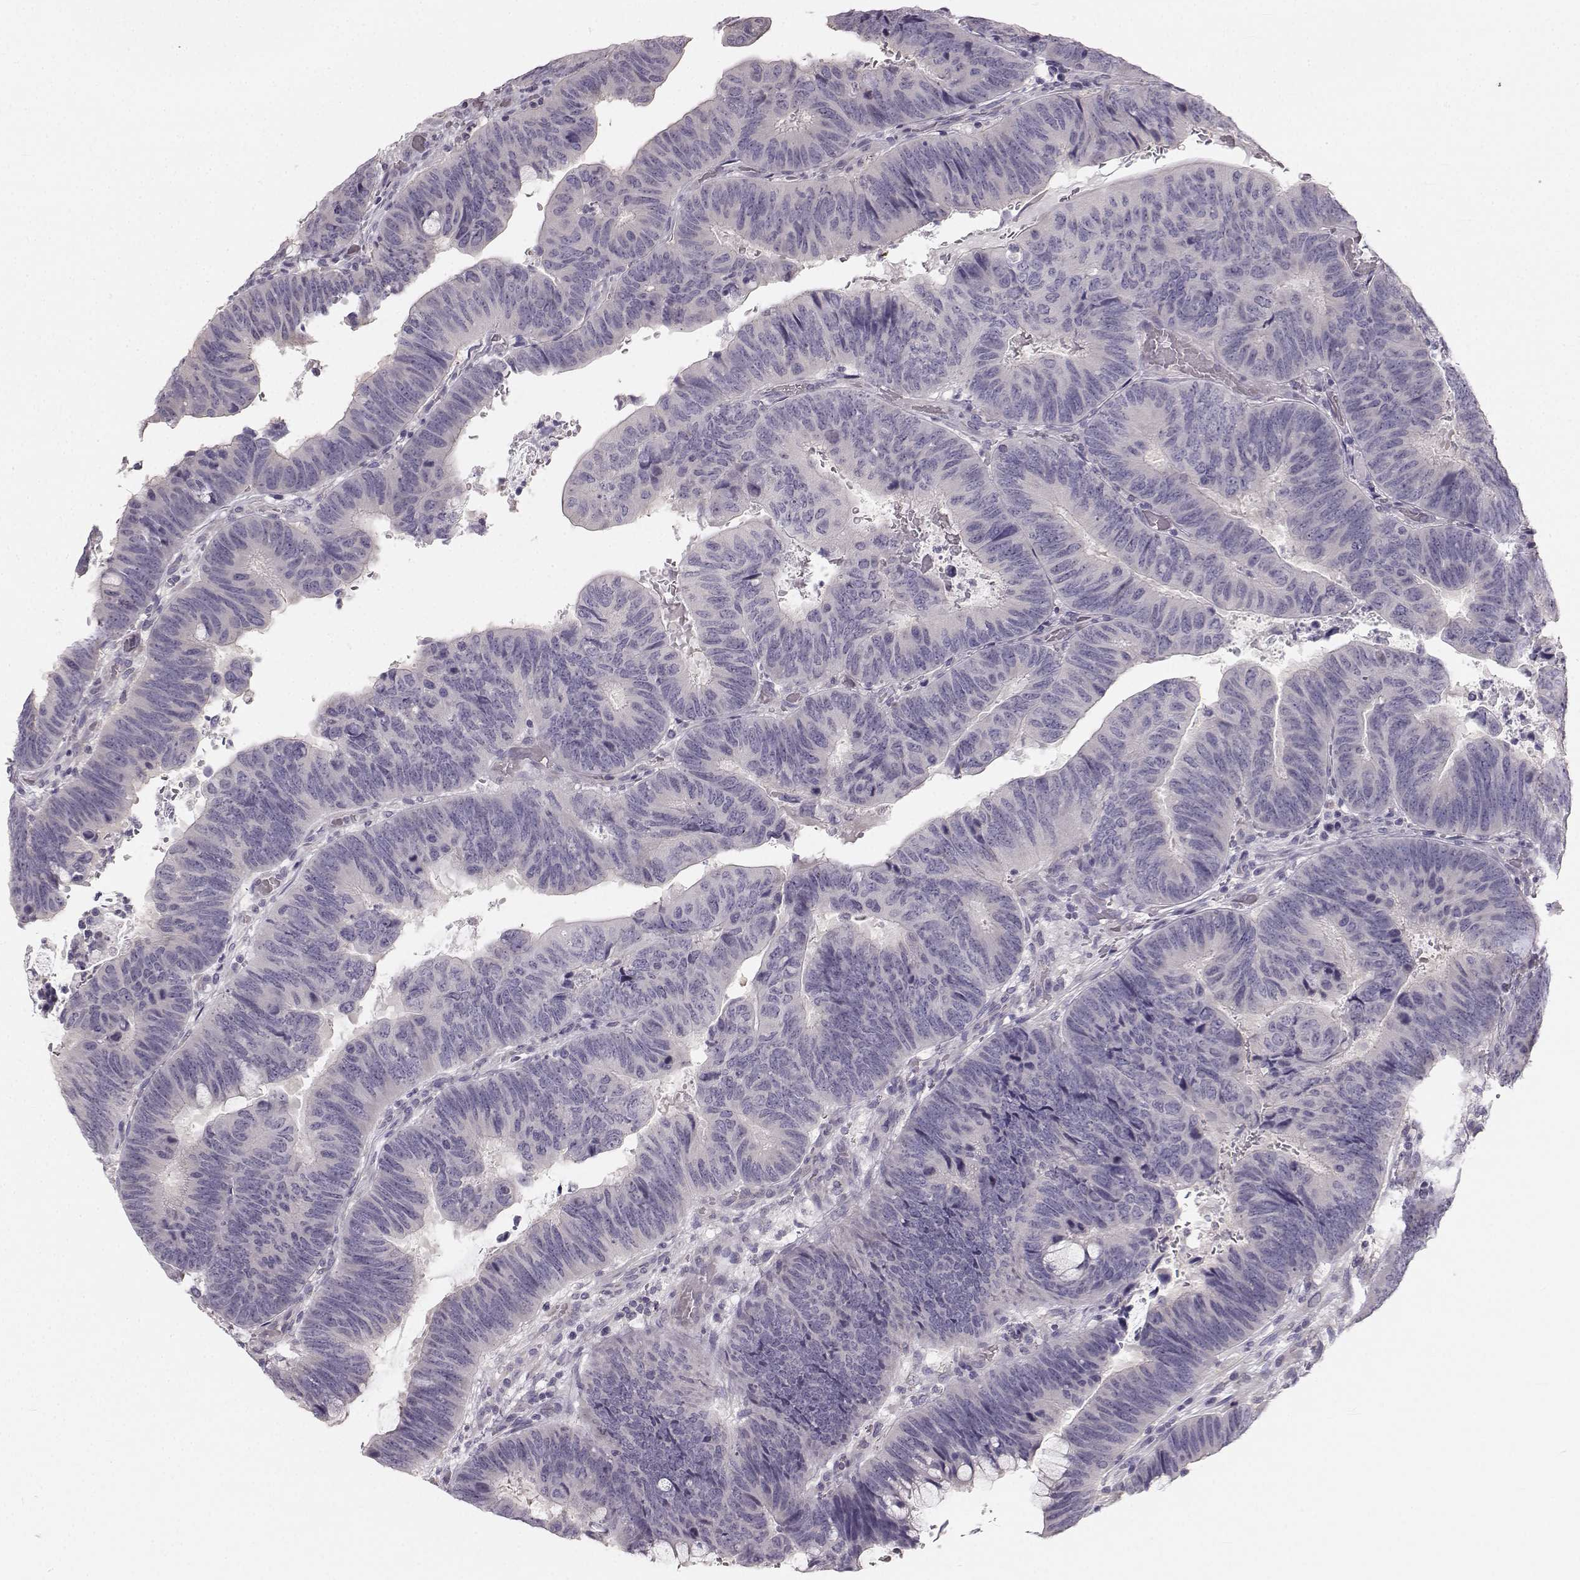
{"staining": {"intensity": "negative", "quantity": "none", "location": "none"}, "tissue": "colorectal cancer", "cell_type": "Tumor cells", "image_type": "cancer", "snomed": [{"axis": "morphology", "description": "Normal tissue, NOS"}, {"axis": "morphology", "description": "Adenocarcinoma, NOS"}, {"axis": "topography", "description": "Rectum"}], "caption": "Tumor cells show no significant positivity in adenocarcinoma (colorectal).", "gene": "OIP5", "patient": {"sex": "male", "age": 92}}